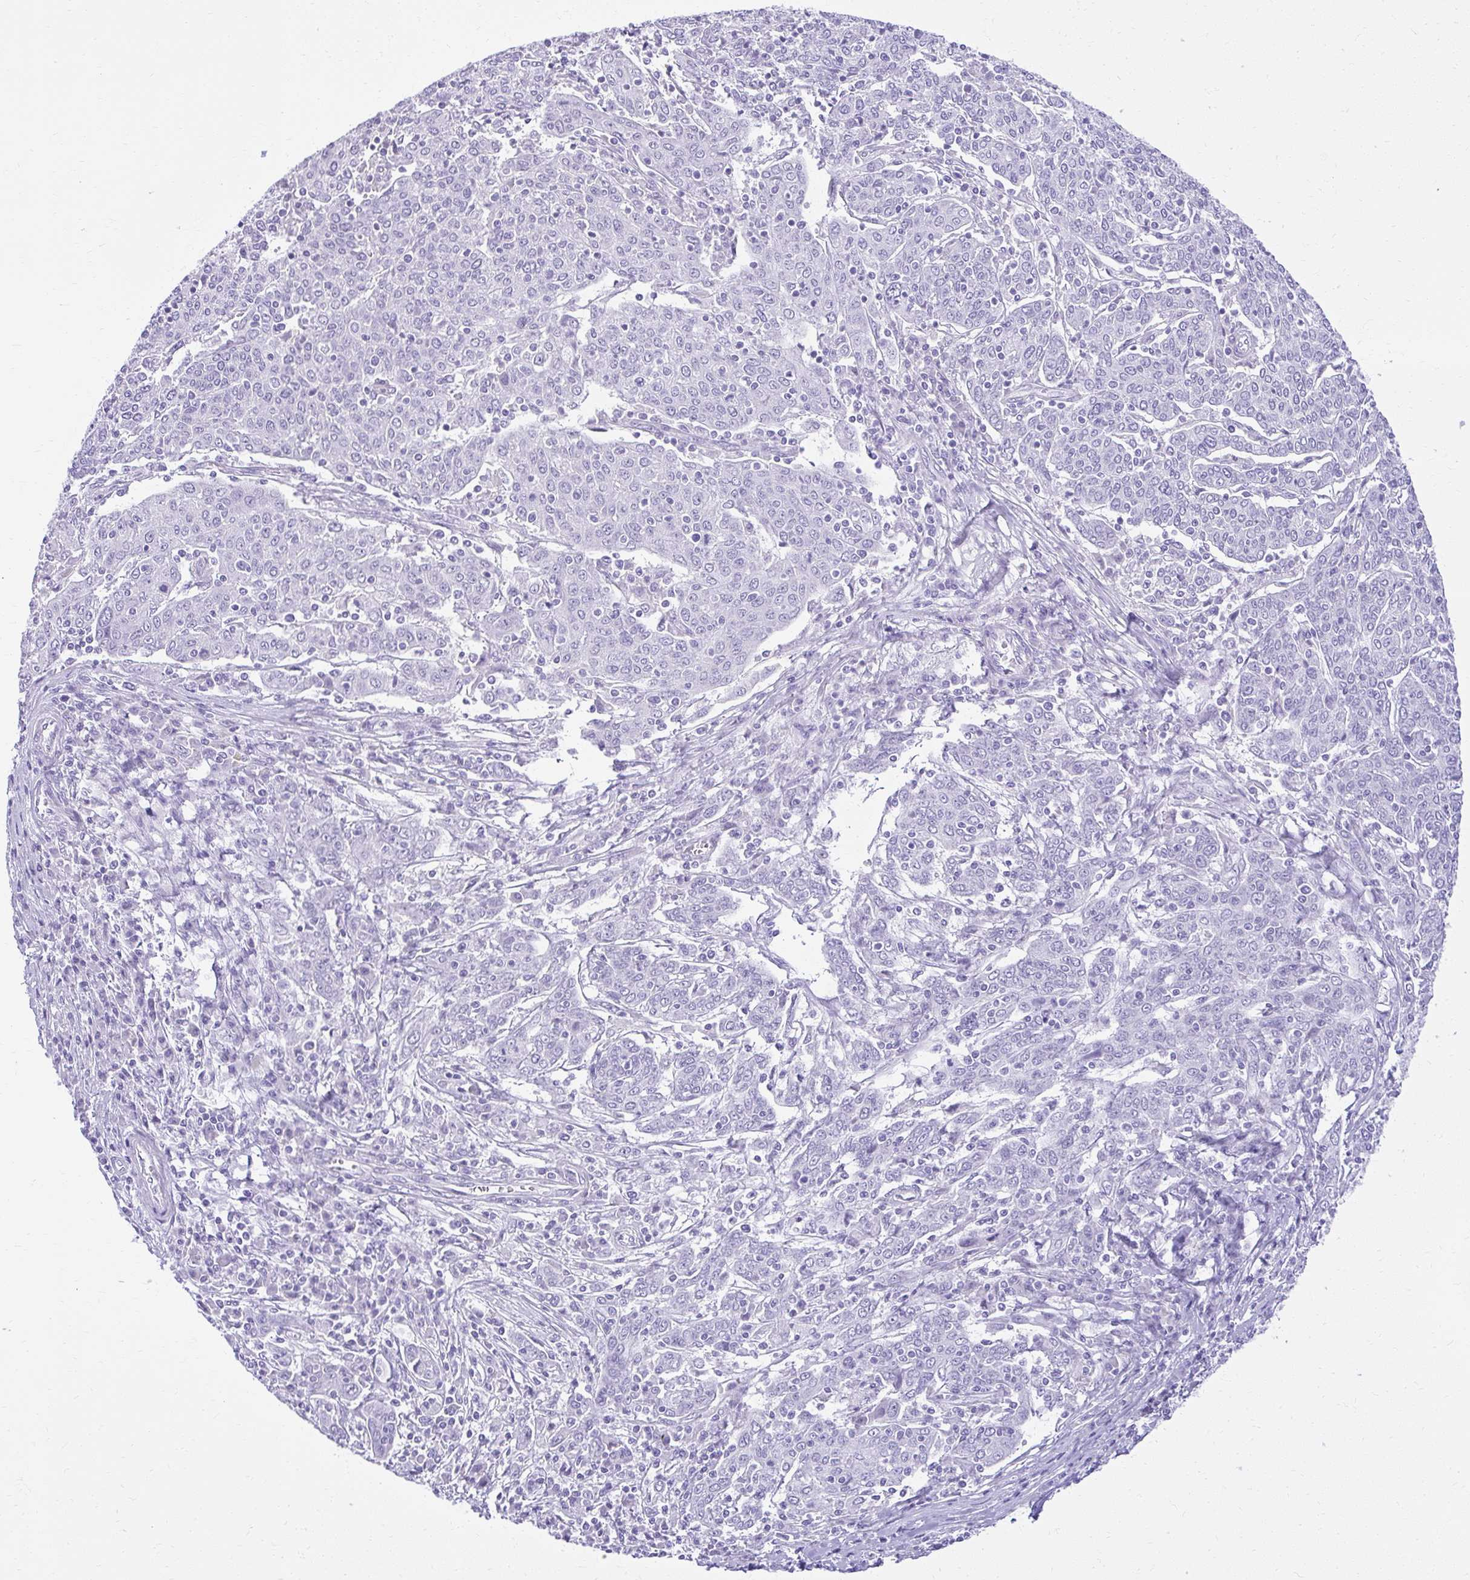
{"staining": {"intensity": "negative", "quantity": "none", "location": "none"}, "tissue": "cervical cancer", "cell_type": "Tumor cells", "image_type": "cancer", "snomed": [{"axis": "morphology", "description": "Squamous cell carcinoma, NOS"}, {"axis": "topography", "description": "Cervix"}], "caption": "Immunohistochemistry (IHC) of cervical cancer (squamous cell carcinoma) reveals no positivity in tumor cells.", "gene": "PRAP1", "patient": {"sex": "female", "age": 67}}